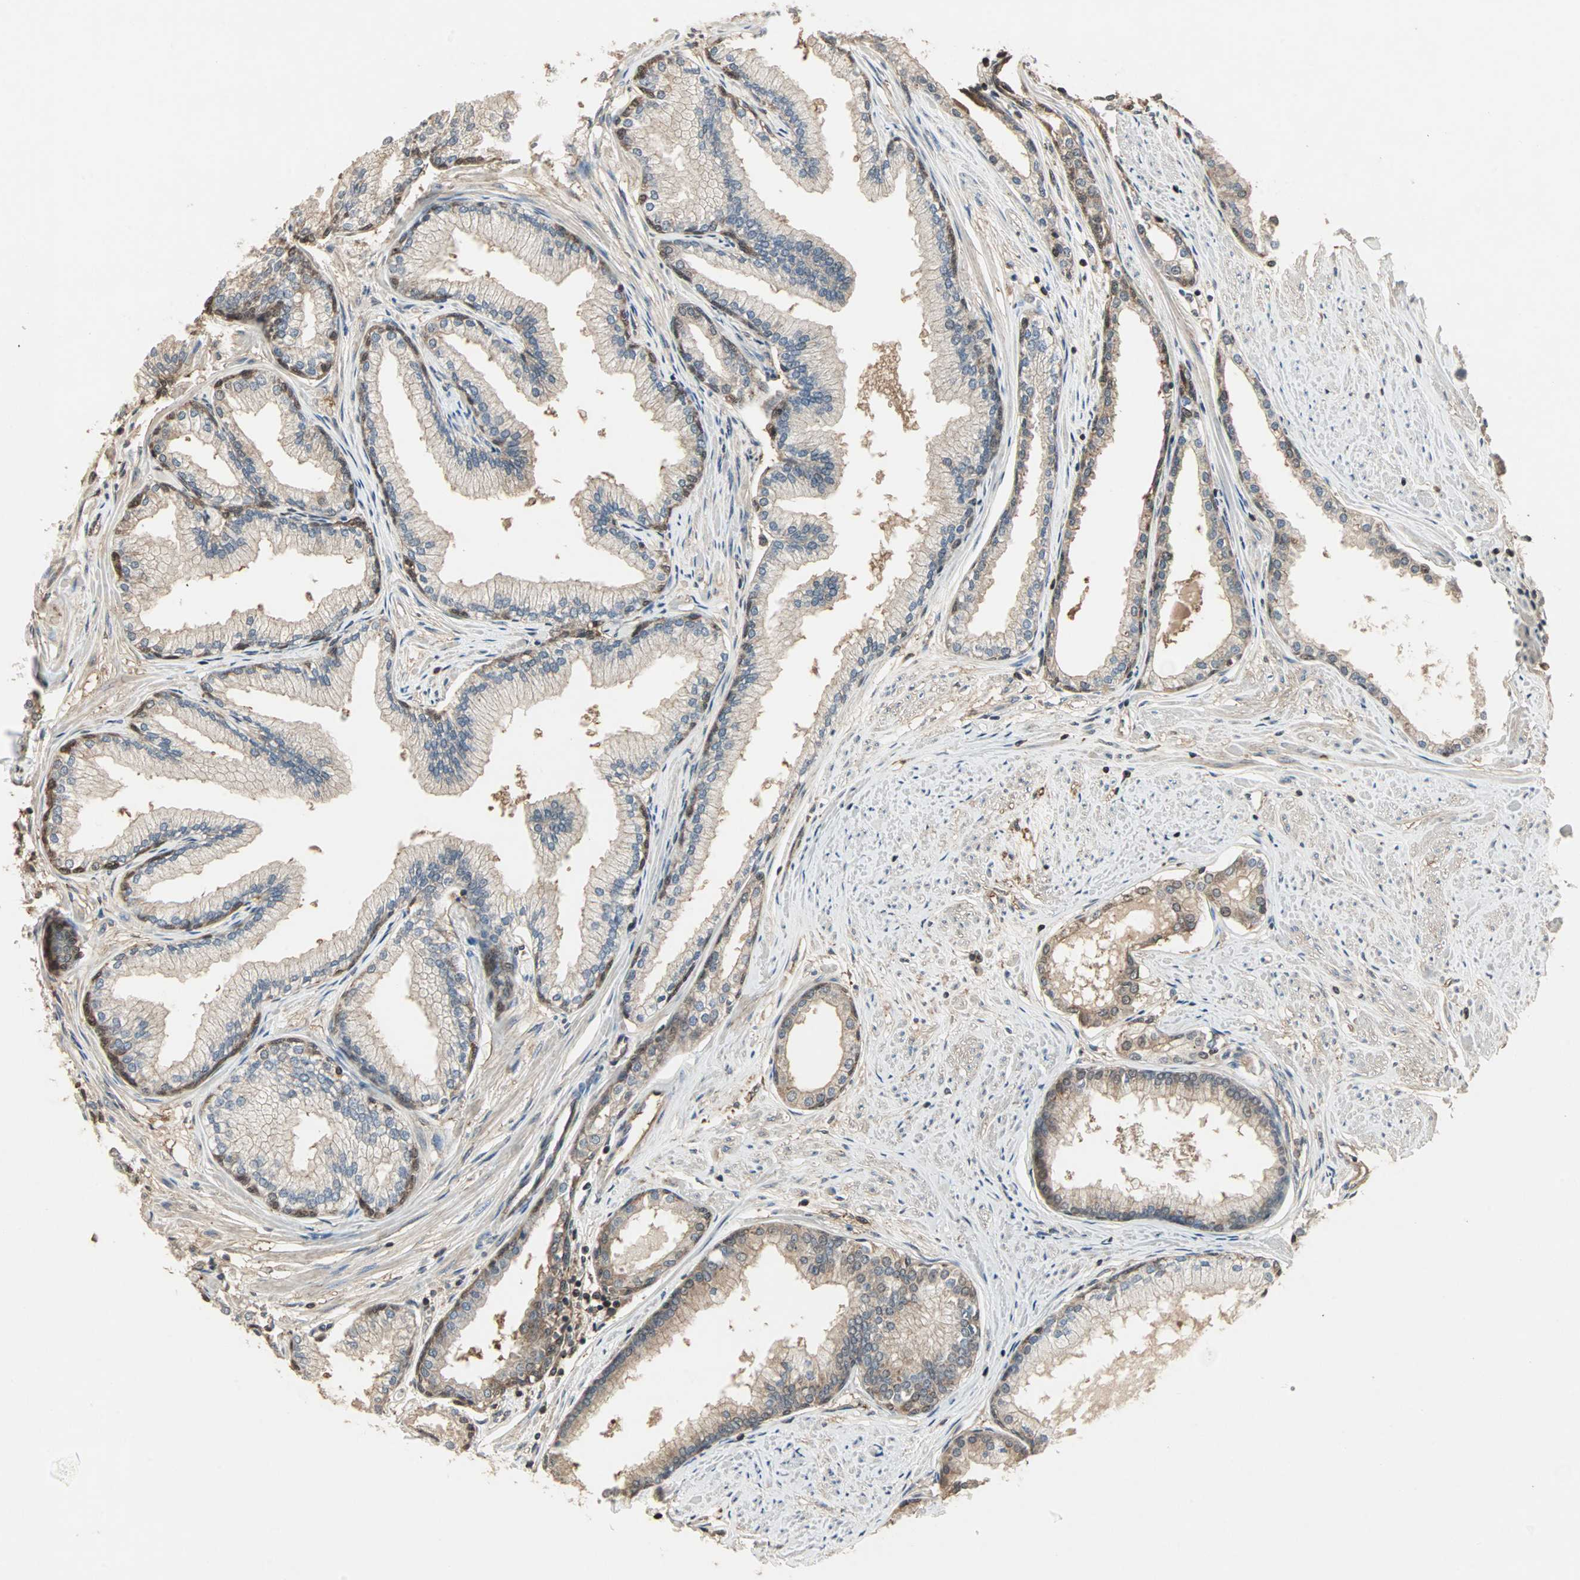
{"staining": {"intensity": "moderate", "quantity": "25%-75%", "location": "cytoplasmic/membranous,nuclear"}, "tissue": "prostate", "cell_type": "Glandular cells", "image_type": "normal", "snomed": [{"axis": "morphology", "description": "Normal tissue, NOS"}, {"axis": "topography", "description": "Prostate"}], "caption": "IHC histopathology image of normal human prostate stained for a protein (brown), which displays medium levels of moderate cytoplasmic/membranous,nuclear expression in about 25%-75% of glandular cells.", "gene": "DRG2", "patient": {"sex": "male", "age": 64}}